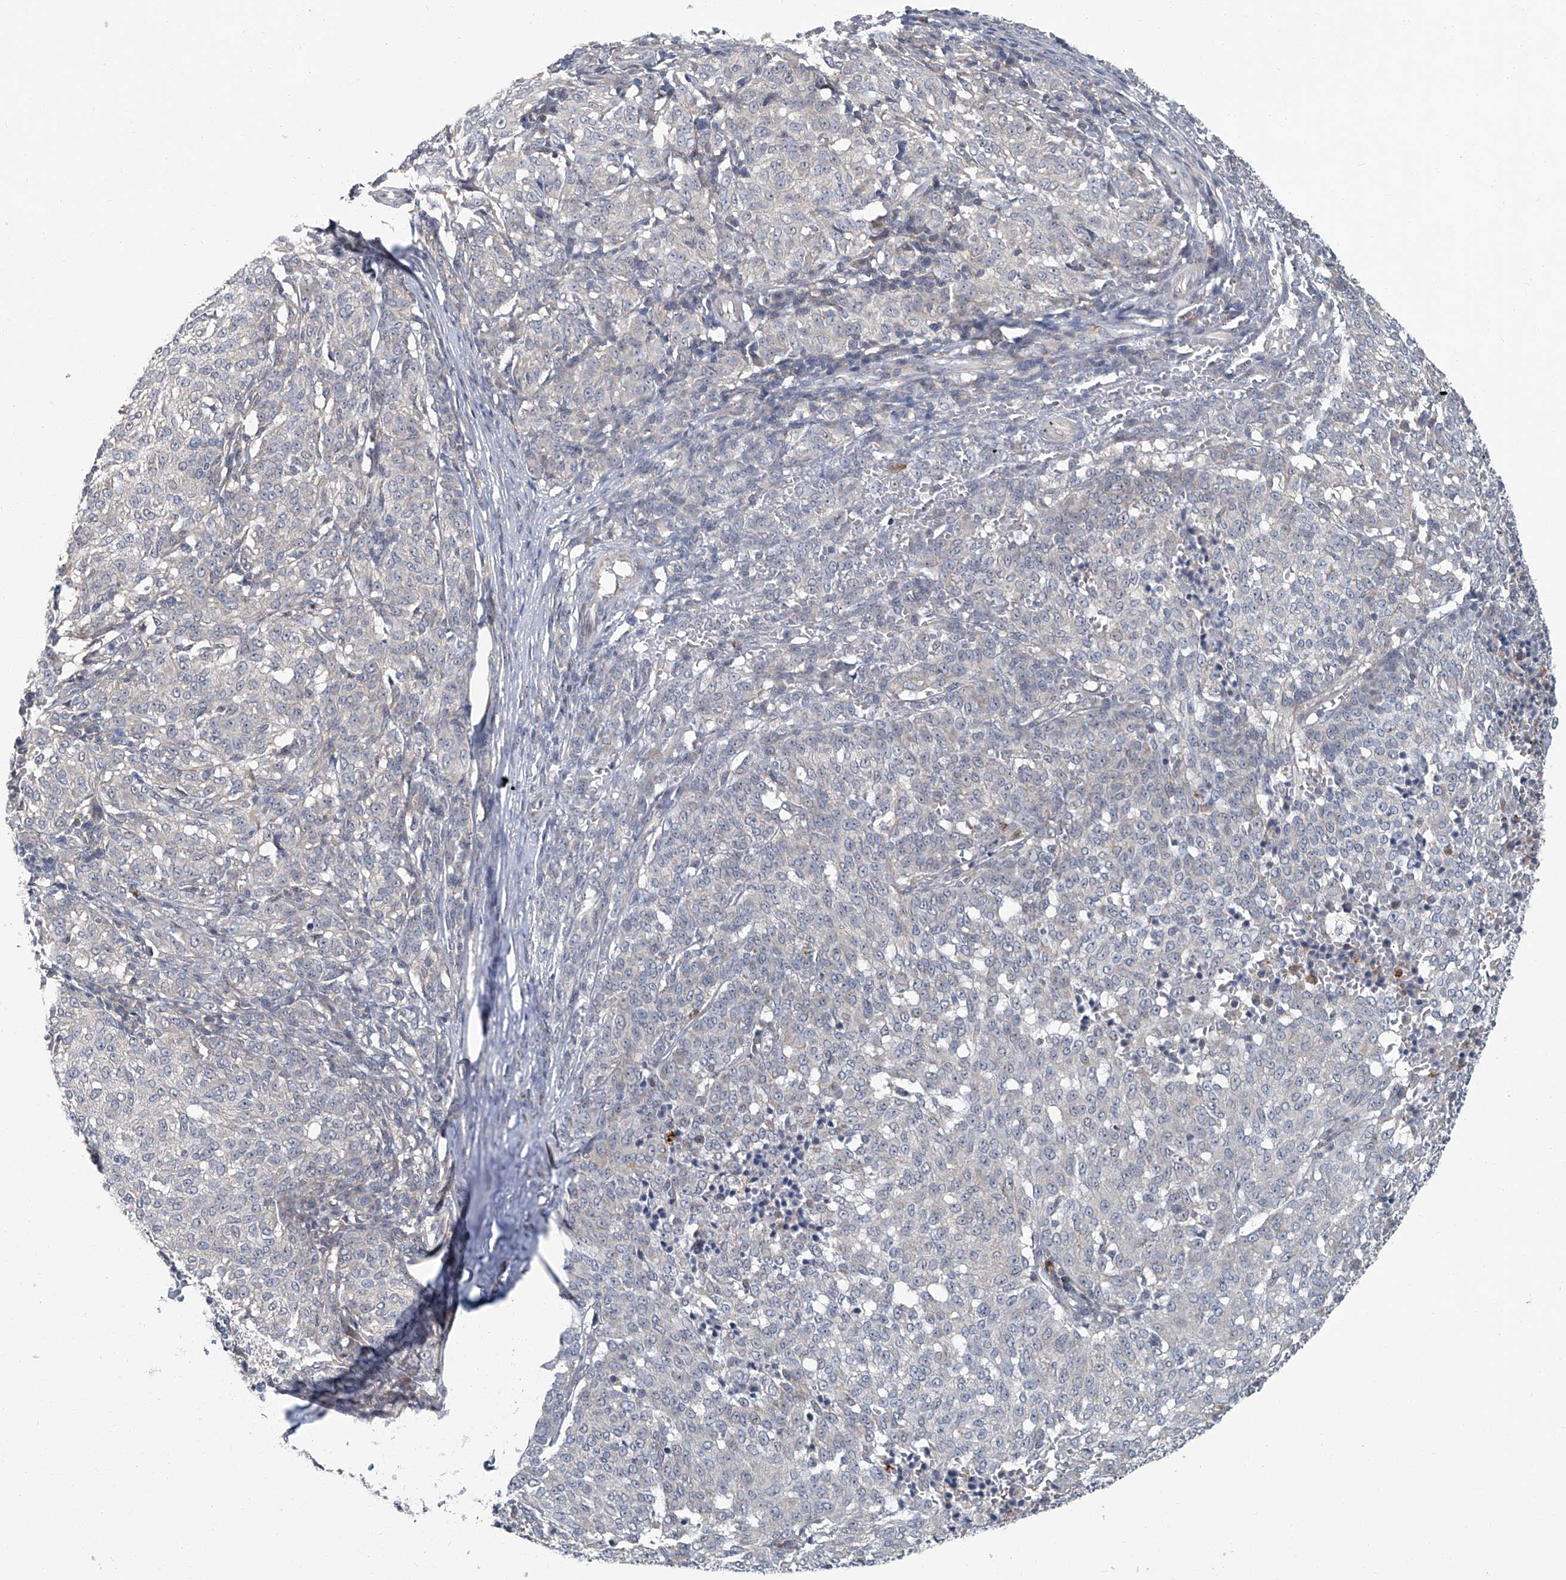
{"staining": {"intensity": "negative", "quantity": "none", "location": "none"}, "tissue": "melanoma", "cell_type": "Tumor cells", "image_type": "cancer", "snomed": [{"axis": "morphology", "description": "Malignant melanoma, NOS"}, {"axis": "topography", "description": "Skin"}], "caption": "A high-resolution micrograph shows IHC staining of malignant melanoma, which shows no significant staining in tumor cells. (DAB immunohistochemistry (IHC) visualized using brightfield microscopy, high magnification).", "gene": "AKNAD1", "patient": {"sex": "female", "age": 72}}